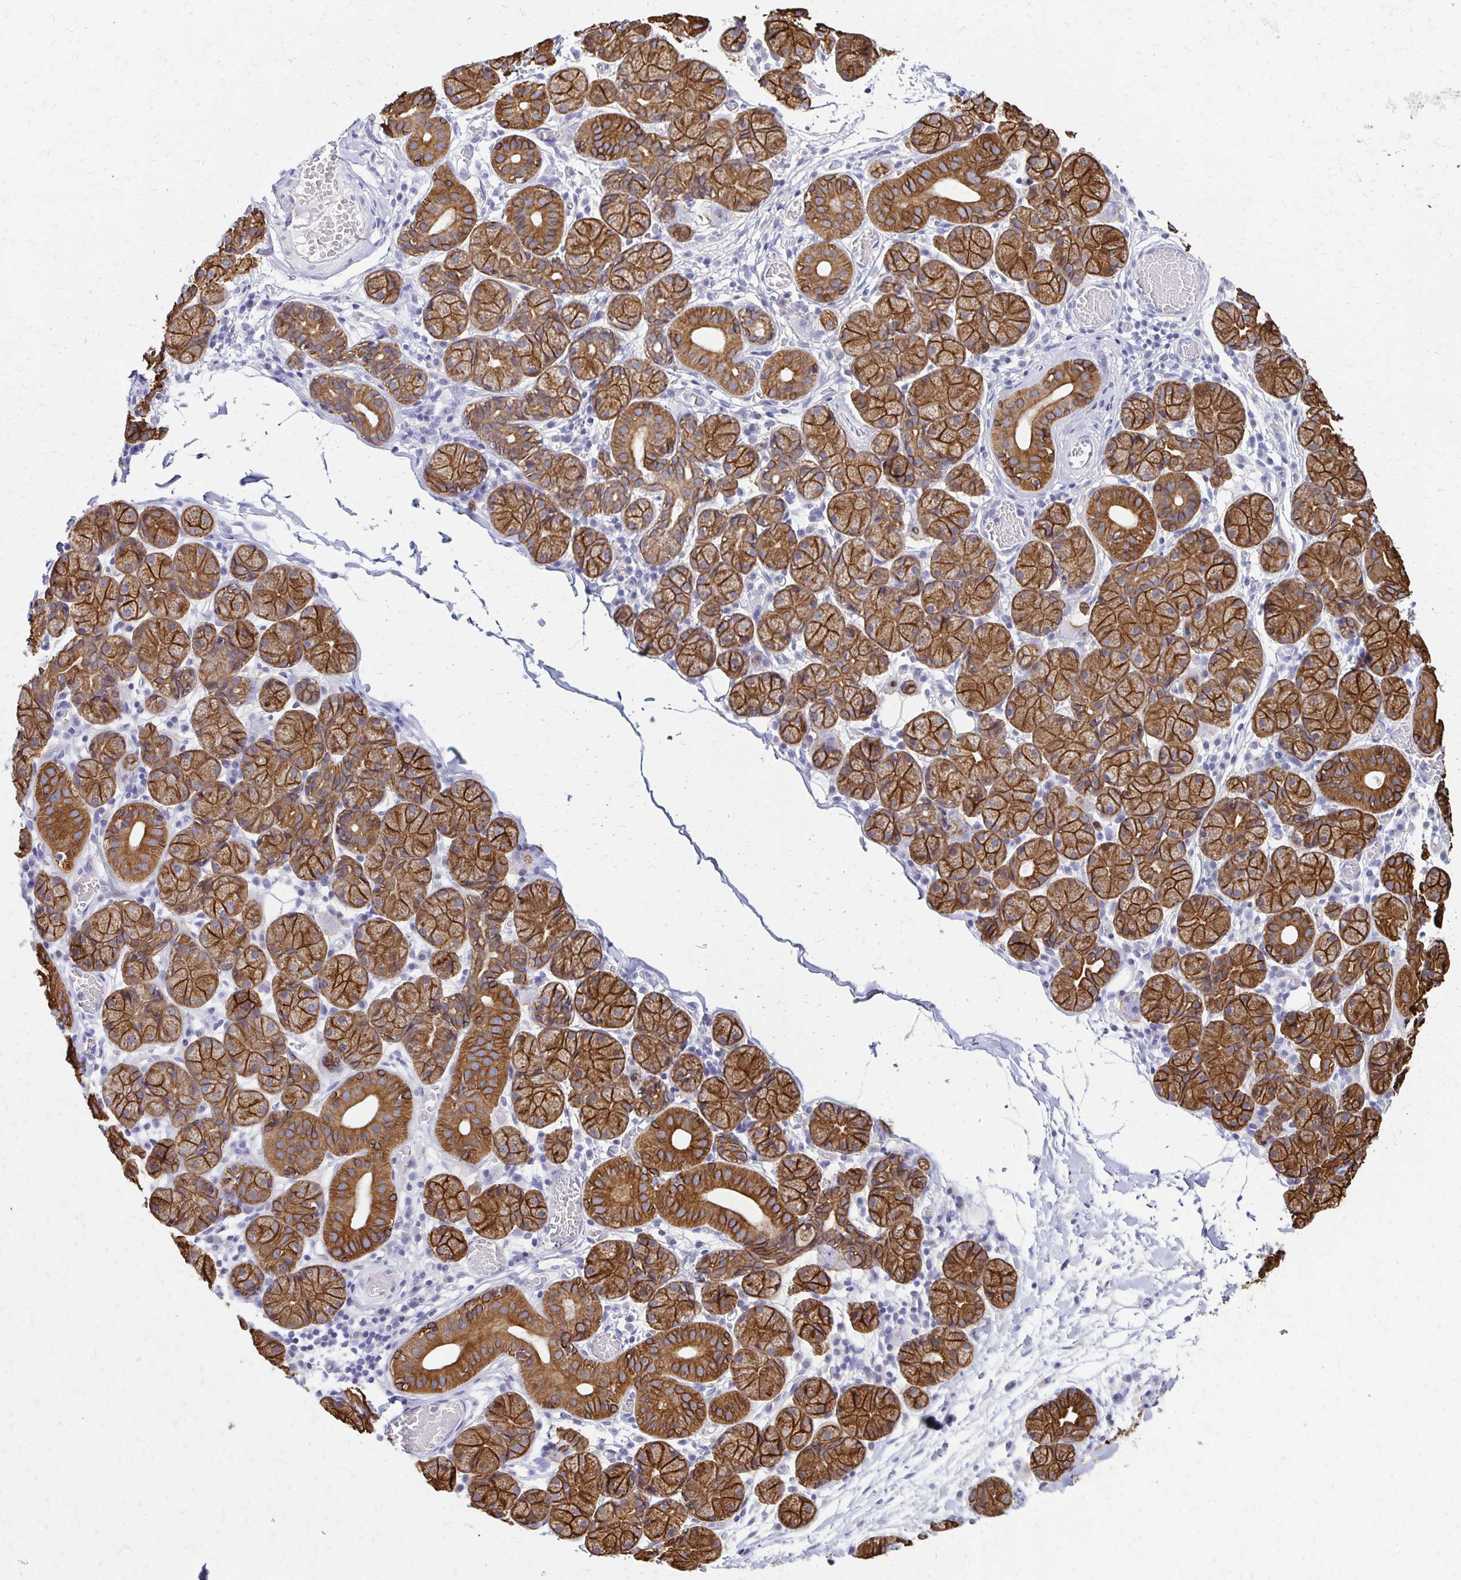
{"staining": {"intensity": "strong", "quantity": ">75%", "location": "cytoplasmic/membranous"}, "tissue": "salivary gland", "cell_type": "Glandular cells", "image_type": "normal", "snomed": [{"axis": "morphology", "description": "Normal tissue, NOS"}, {"axis": "topography", "description": "Salivary gland"}], "caption": "Immunohistochemistry (IHC) image of benign salivary gland stained for a protein (brown), which shows high levels of strong cytoplasmic/membranous staining in about >75% of glandular cells.", "gene": "C1QTNF2", "patient": {"sex": "female", "age": 24}}